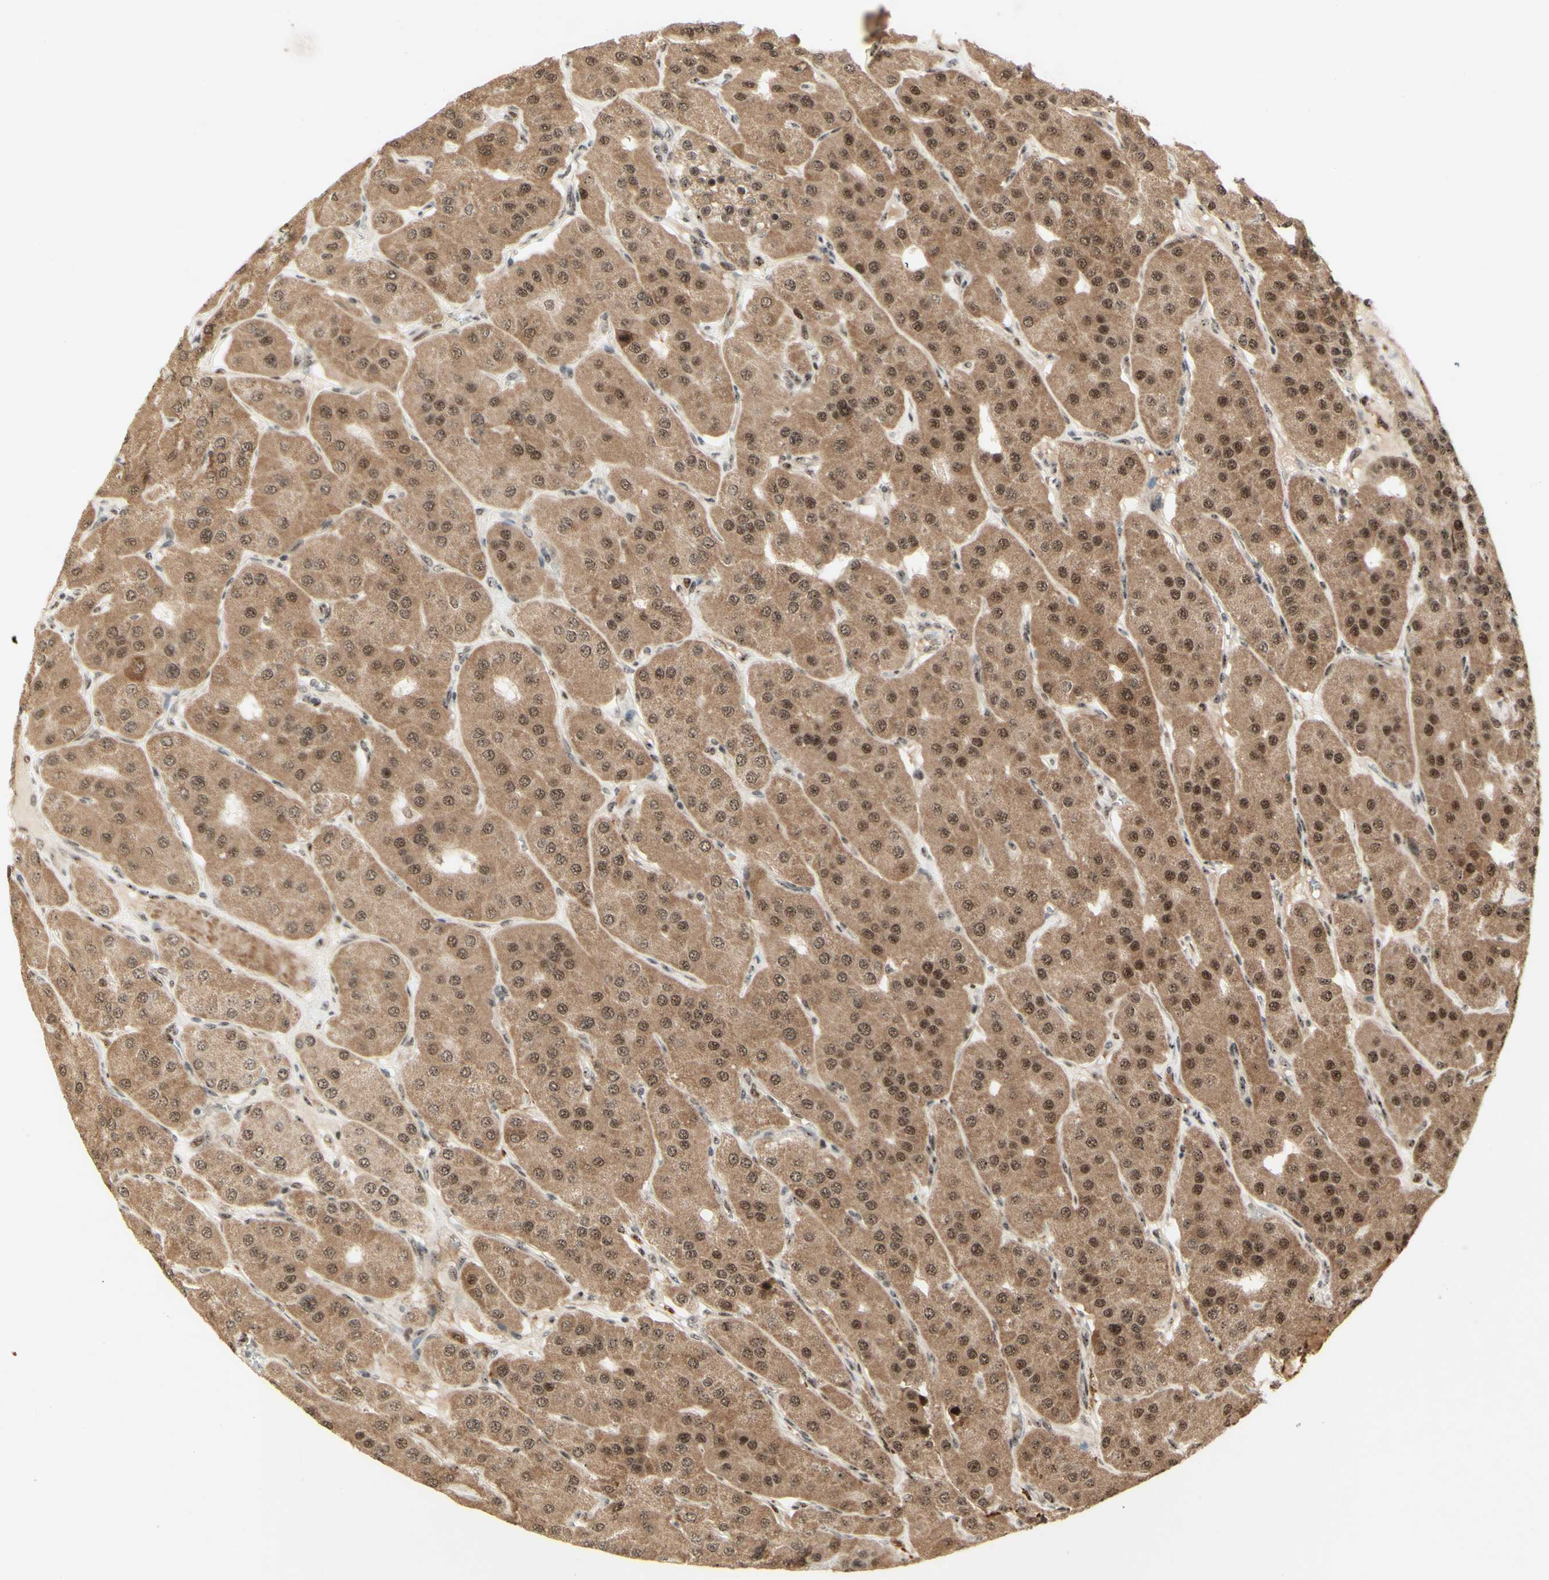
{"staining": {"intensity": "strong", "quantity": ">75%", "location": "cytoplasmic/membranous,nuclear"}, "tissue": "parathyroid gland", "cell_type": "Glandular cells", "image_type": "normal", "snomed": [{"axis": "morphology", "description": "Normal tissue, NOS"}, {"axis": "morphology", "description": "Adenoma, NOS"}, {"axis": "topography", "description": "Parathyroid gland"}], "caption": "Glandular cells reveal strong cytoplasmic/membranous,nuclear staining in approximately >75% of cells in unremarkable parathyroid gland.", "gene": "DHX9", "patient": {"sex": "female", "age": 86}}